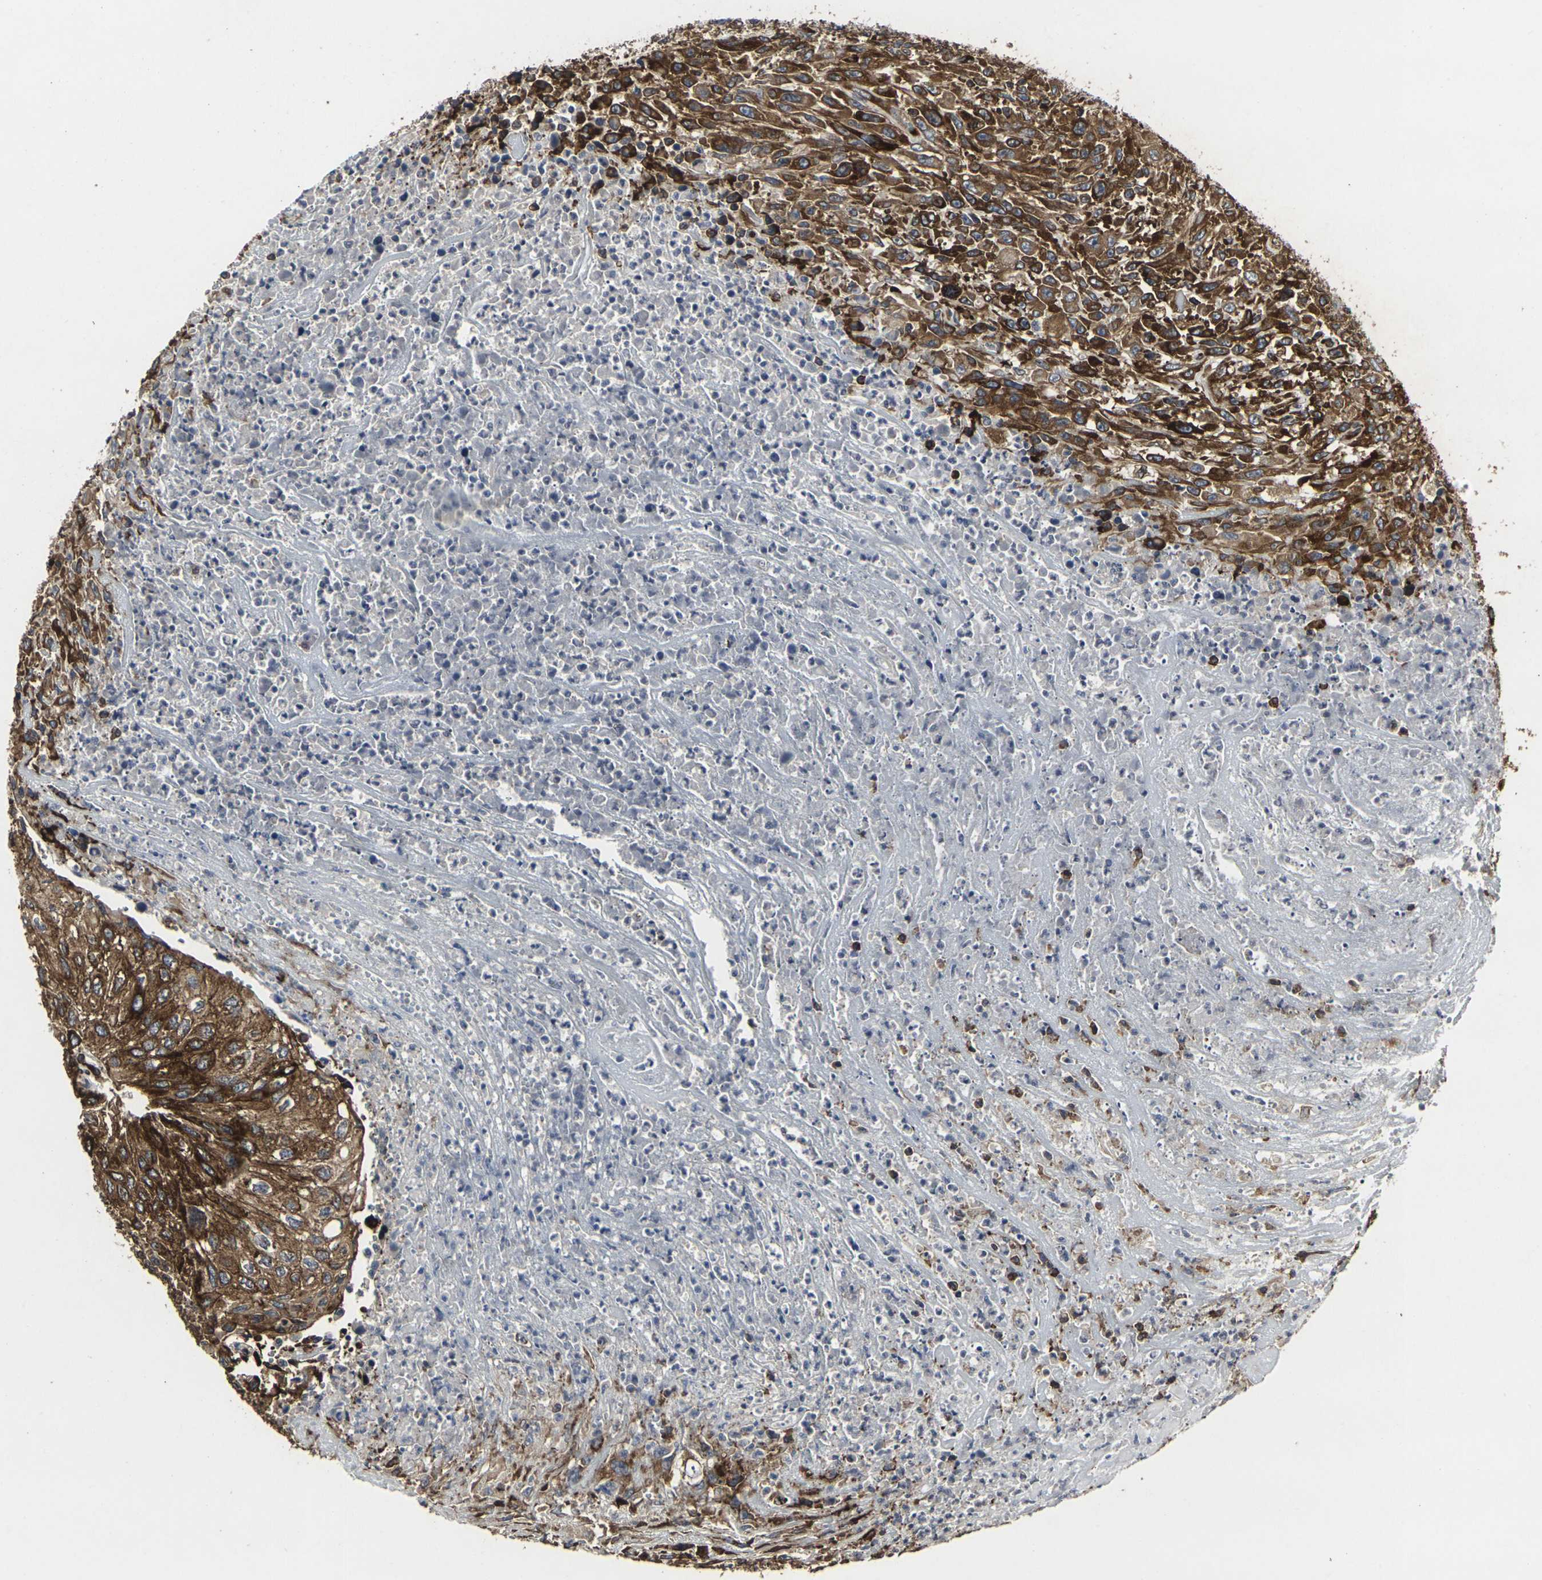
{"staining": {"intensity": "strong", "quantity": ">75%", "location": "cytoplasmic/membranous"}, "tissue": "urothelial cancer", "cell_type": "Tumor cells", "image_type": "cancer", "snomed": [{"axis": "morphology", "description": "Urothelial carcinoma, High grade"}, {"axis": "topography", "description": "Urinary bladder"}], "caption": "Immunohistochemistry (IHC) histopathology image of neoplastic tissue: human urothelial cancer stained using immunohistochemistry (IHC) displays high levels of strong protein expression localized specifically in the cytoplasmic/membranous of tumor cells, appearing as a cytoplasmic/membranous brown color.", "gene": "MARCHF2", "patient": {"sex": "male", "age": 66}}